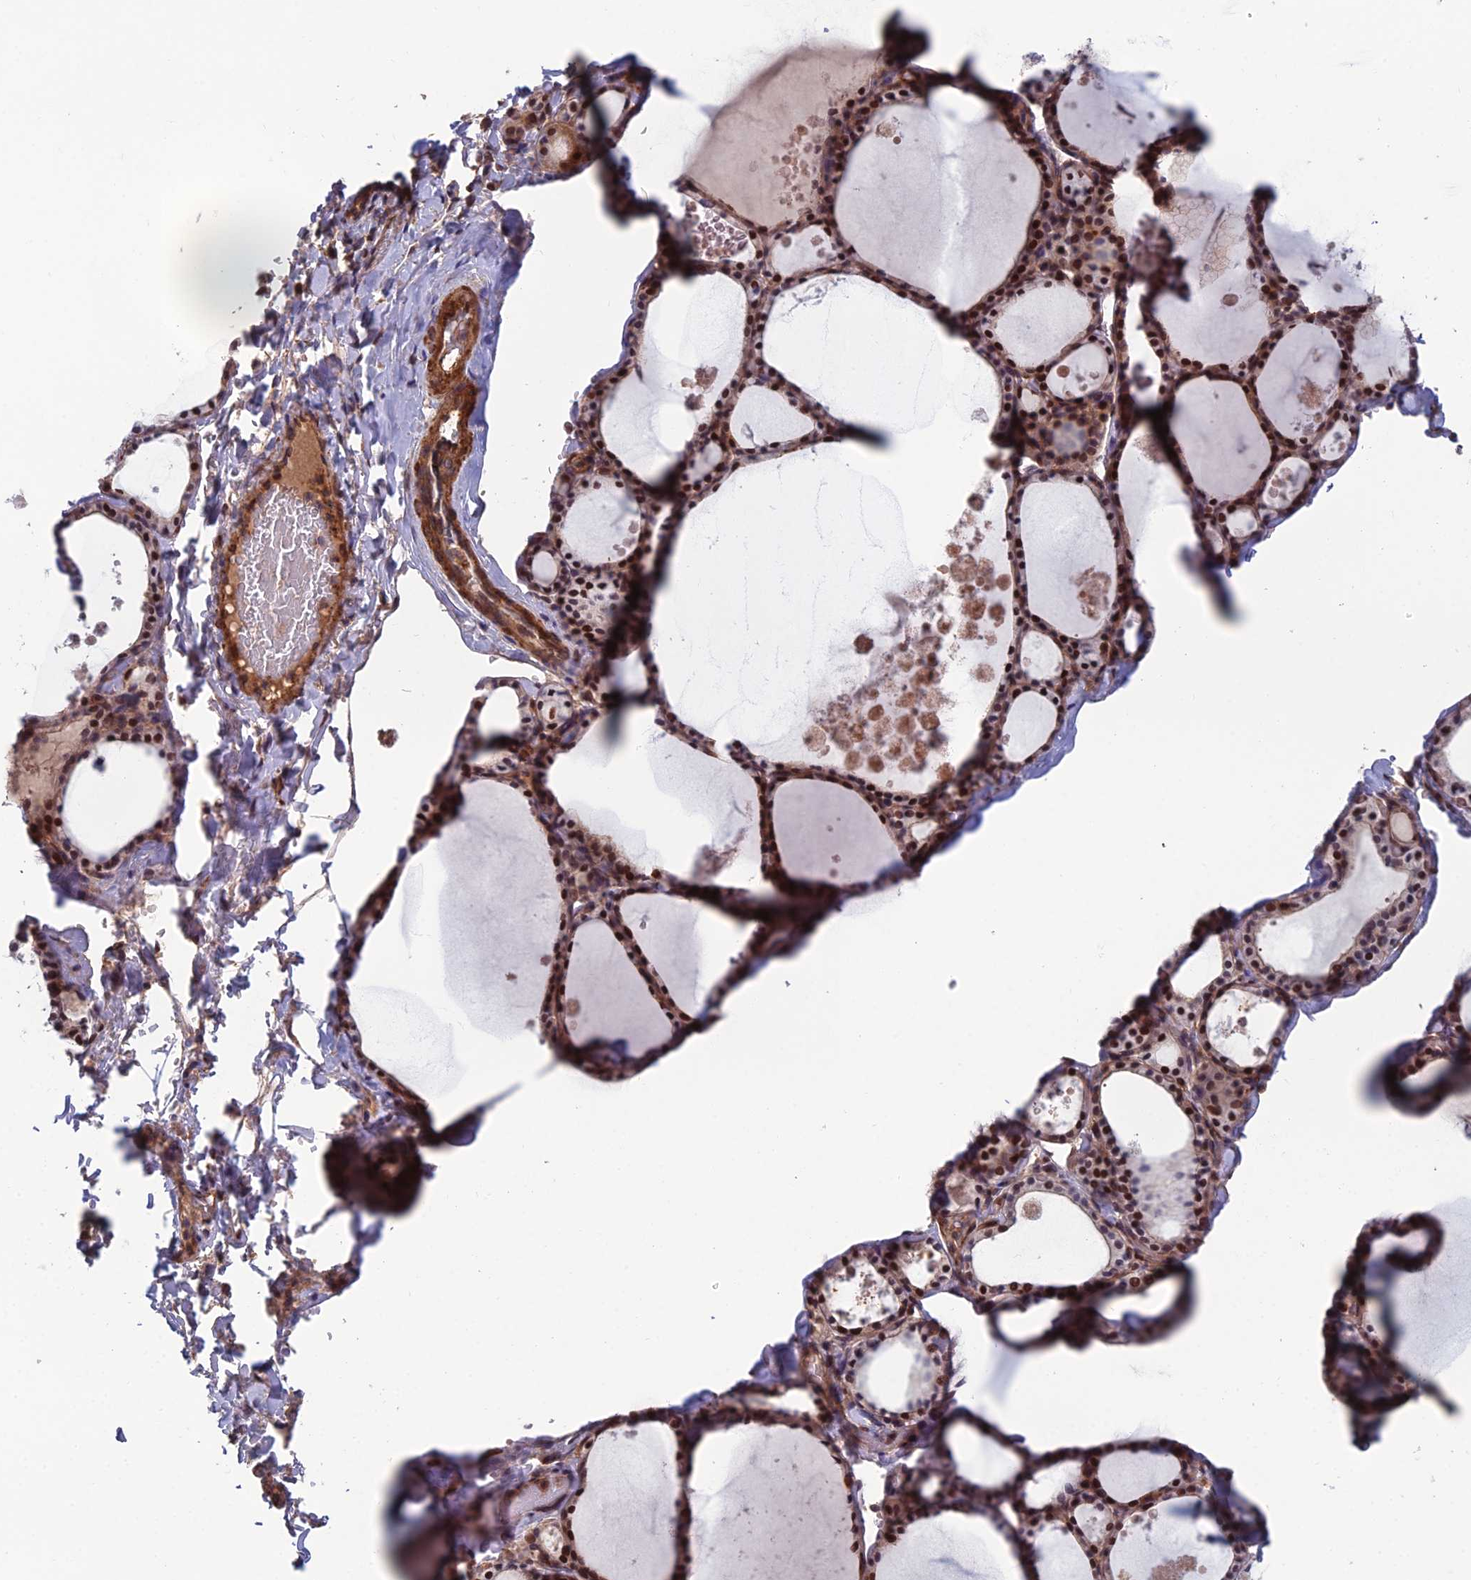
{"staining": {"intensity": "moderate", "quantity": ">75%", "location": "nuclear"}, "tissue": "thyroid gland", "cell_type": "Glandular cells", "image_type": "normal", "snomed": [{"axis": "morphology", "description": "Normal tissue, NOS"}, {"axis": "topography", "description": "Thyroid gland"}], "caption": "Immunohistochemical staining of benign thyroid gland exhibits medium levels of moderate nuclear positivity in about >75% of glandular cells.", "gene": "CCDC183", "patient": {"sex": "male", "age": 56}}